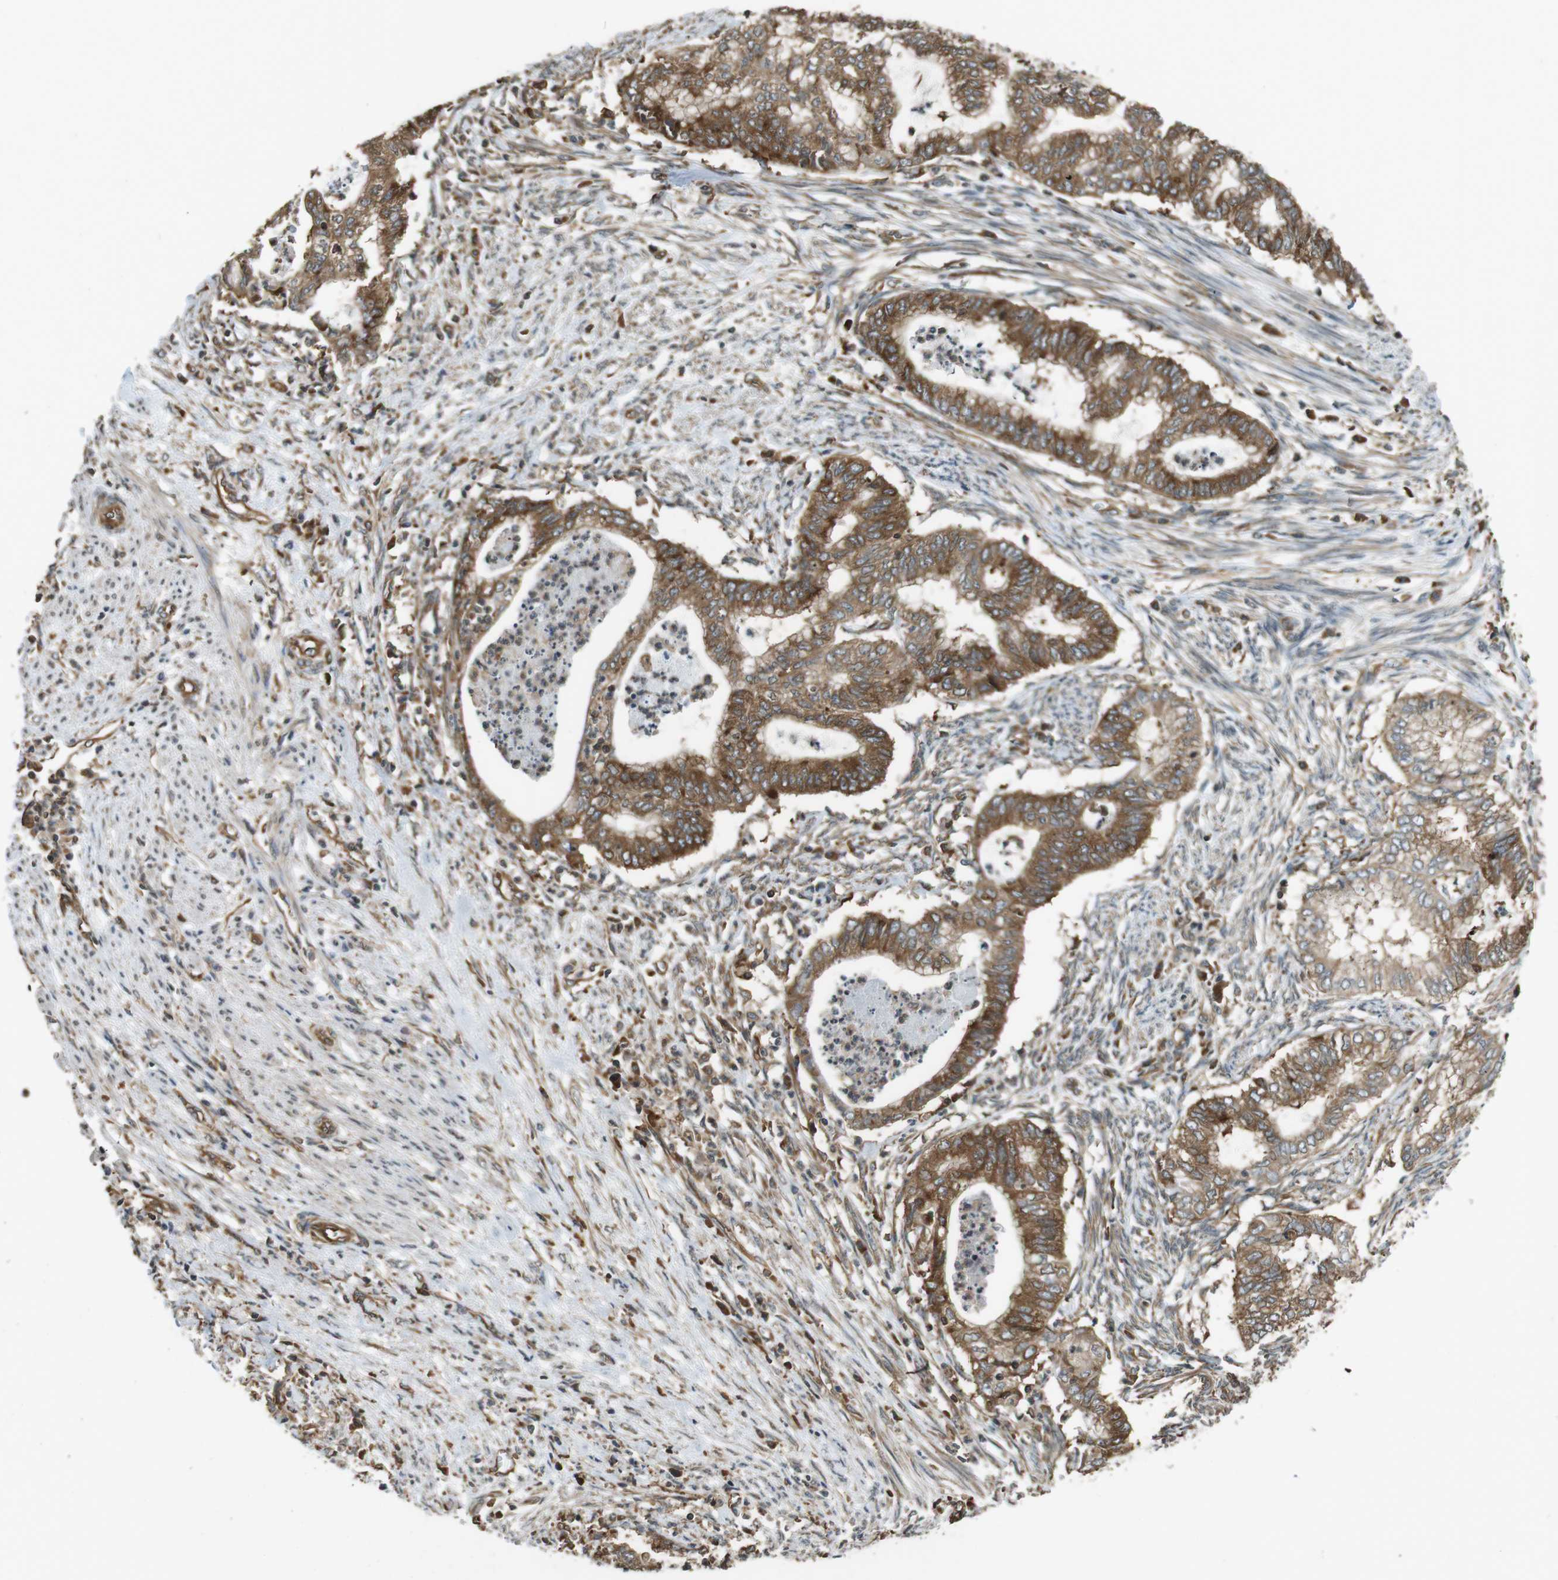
{"staining": {"intensity": "moderate", "quantity": ">75%", "location": "cytoplasmic/membranous"}, "tissue": "endometrial cancer", "cell_type": "Tumor cells", "image_type": "cancer", "snomed": [{"axis": "morphology", "description": "Necrosis, NOS"}, {"axis": "morphology", "description": "Adenocarcinoma, NOS"}, {"axis": "topography", "description": "Endometrium"}], "caption": "A high-resolution histopathology image shows IHC staining of adenocarcinoma (endometrial), which displays moderate cytoplasmic/membranous expression in approximately >75% of tumor cells. The protein of interest is shown in brown color, while the nuclei are stained blue.", "gene": "PA2G4", "patient": {"sex": "female", "age": 79}}